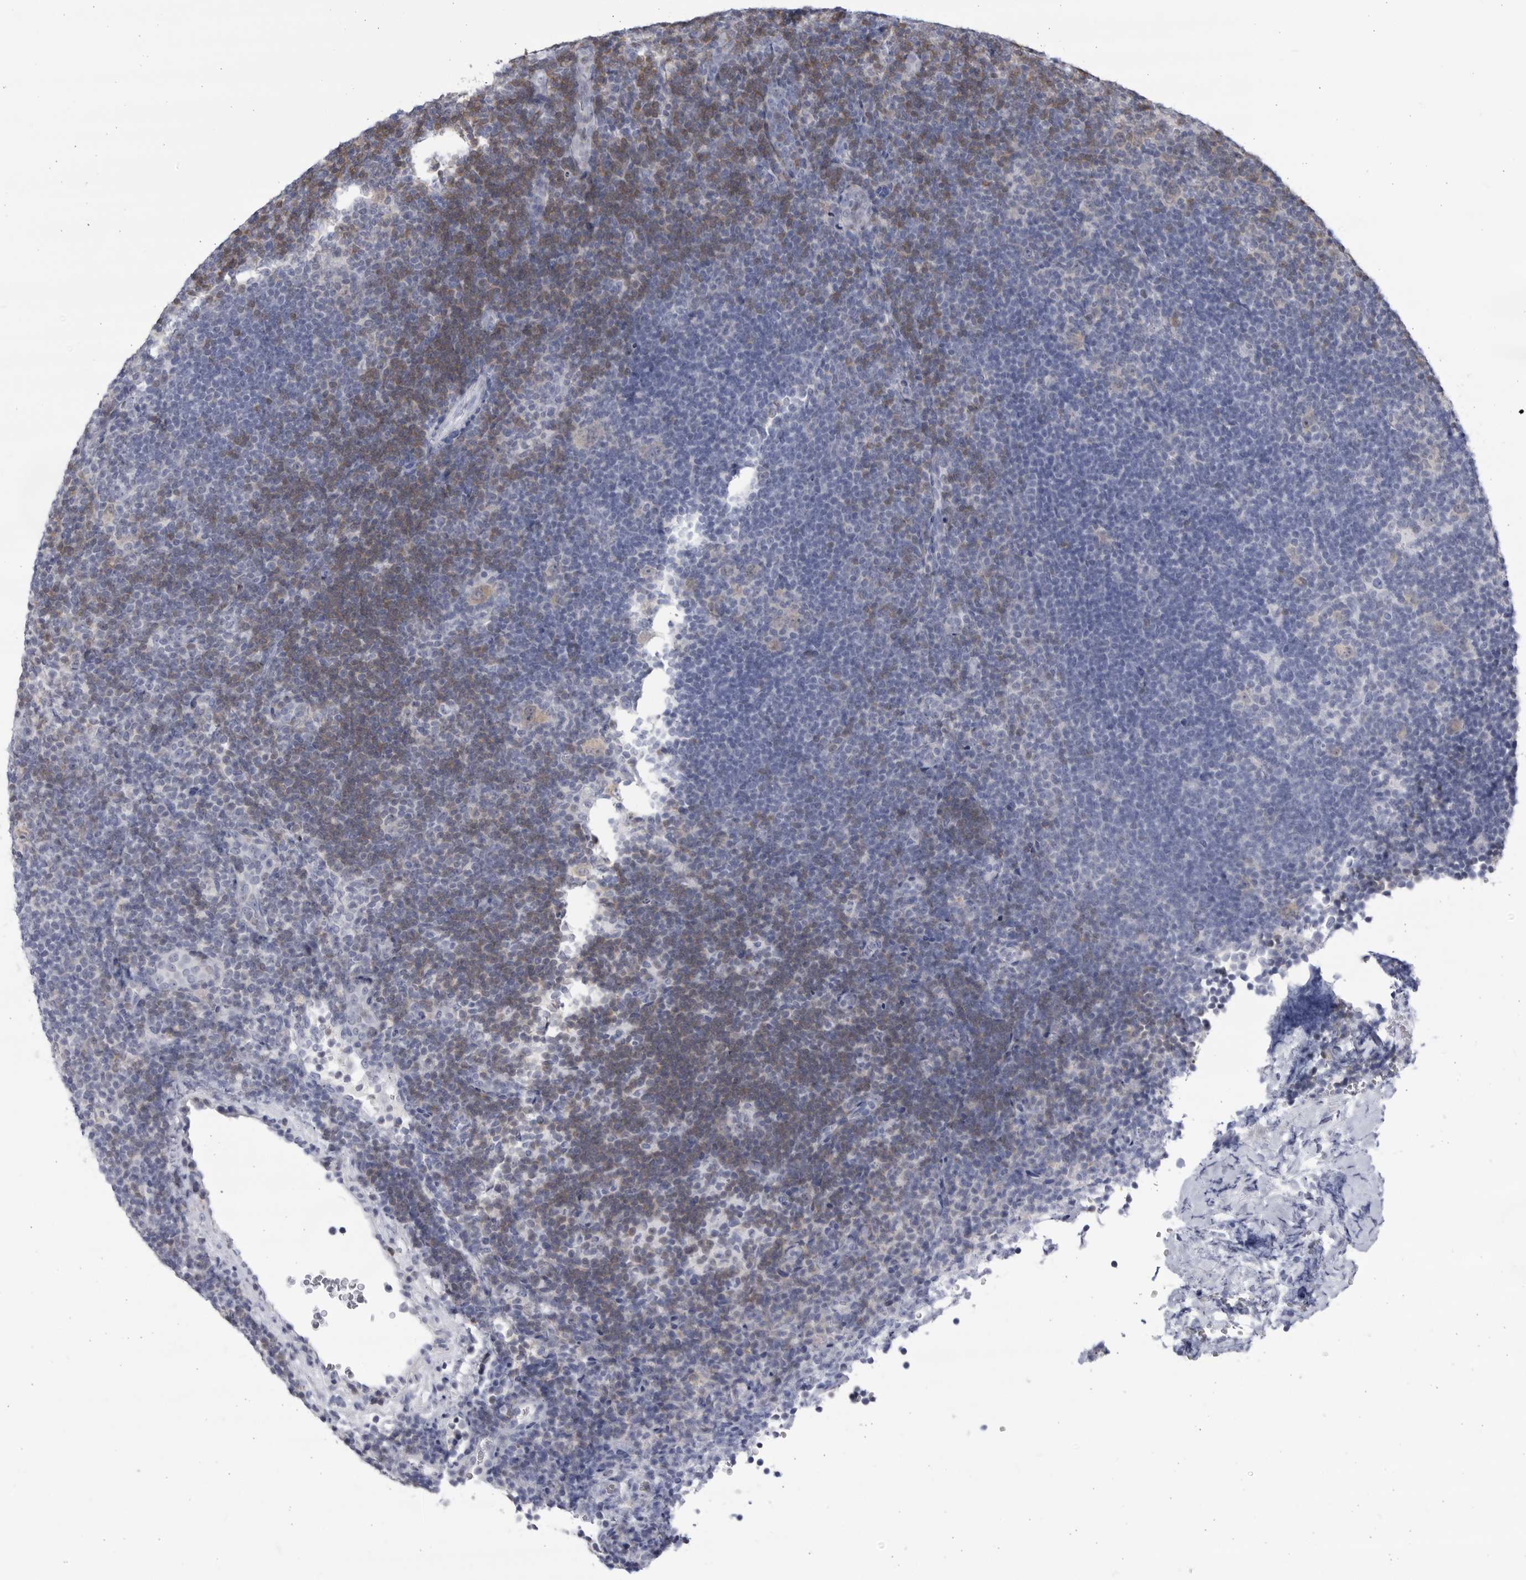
{"staining": {"intensity": "weak", "quantity": ">75%", "location": "cytoplasmic/membranous"}, "tissue": "lymphoma", "cell_type": "Tumor cells", "image_type": "cancer", "snomed": [{"axis": "morphology", "description": "Hodgkin's disease, NOS"}, {"axis": "topography", "description": "Lymph node"}], "caption": "A high-resolution histopathology image shows immunohistochemistry staining of Hodgkin's disease, which shows weak cytoplasmic/membranous expression in approximately >75% of tumor cells.", "gene": "CCDC181", "patient": {"sex": "female", "age": 57}}